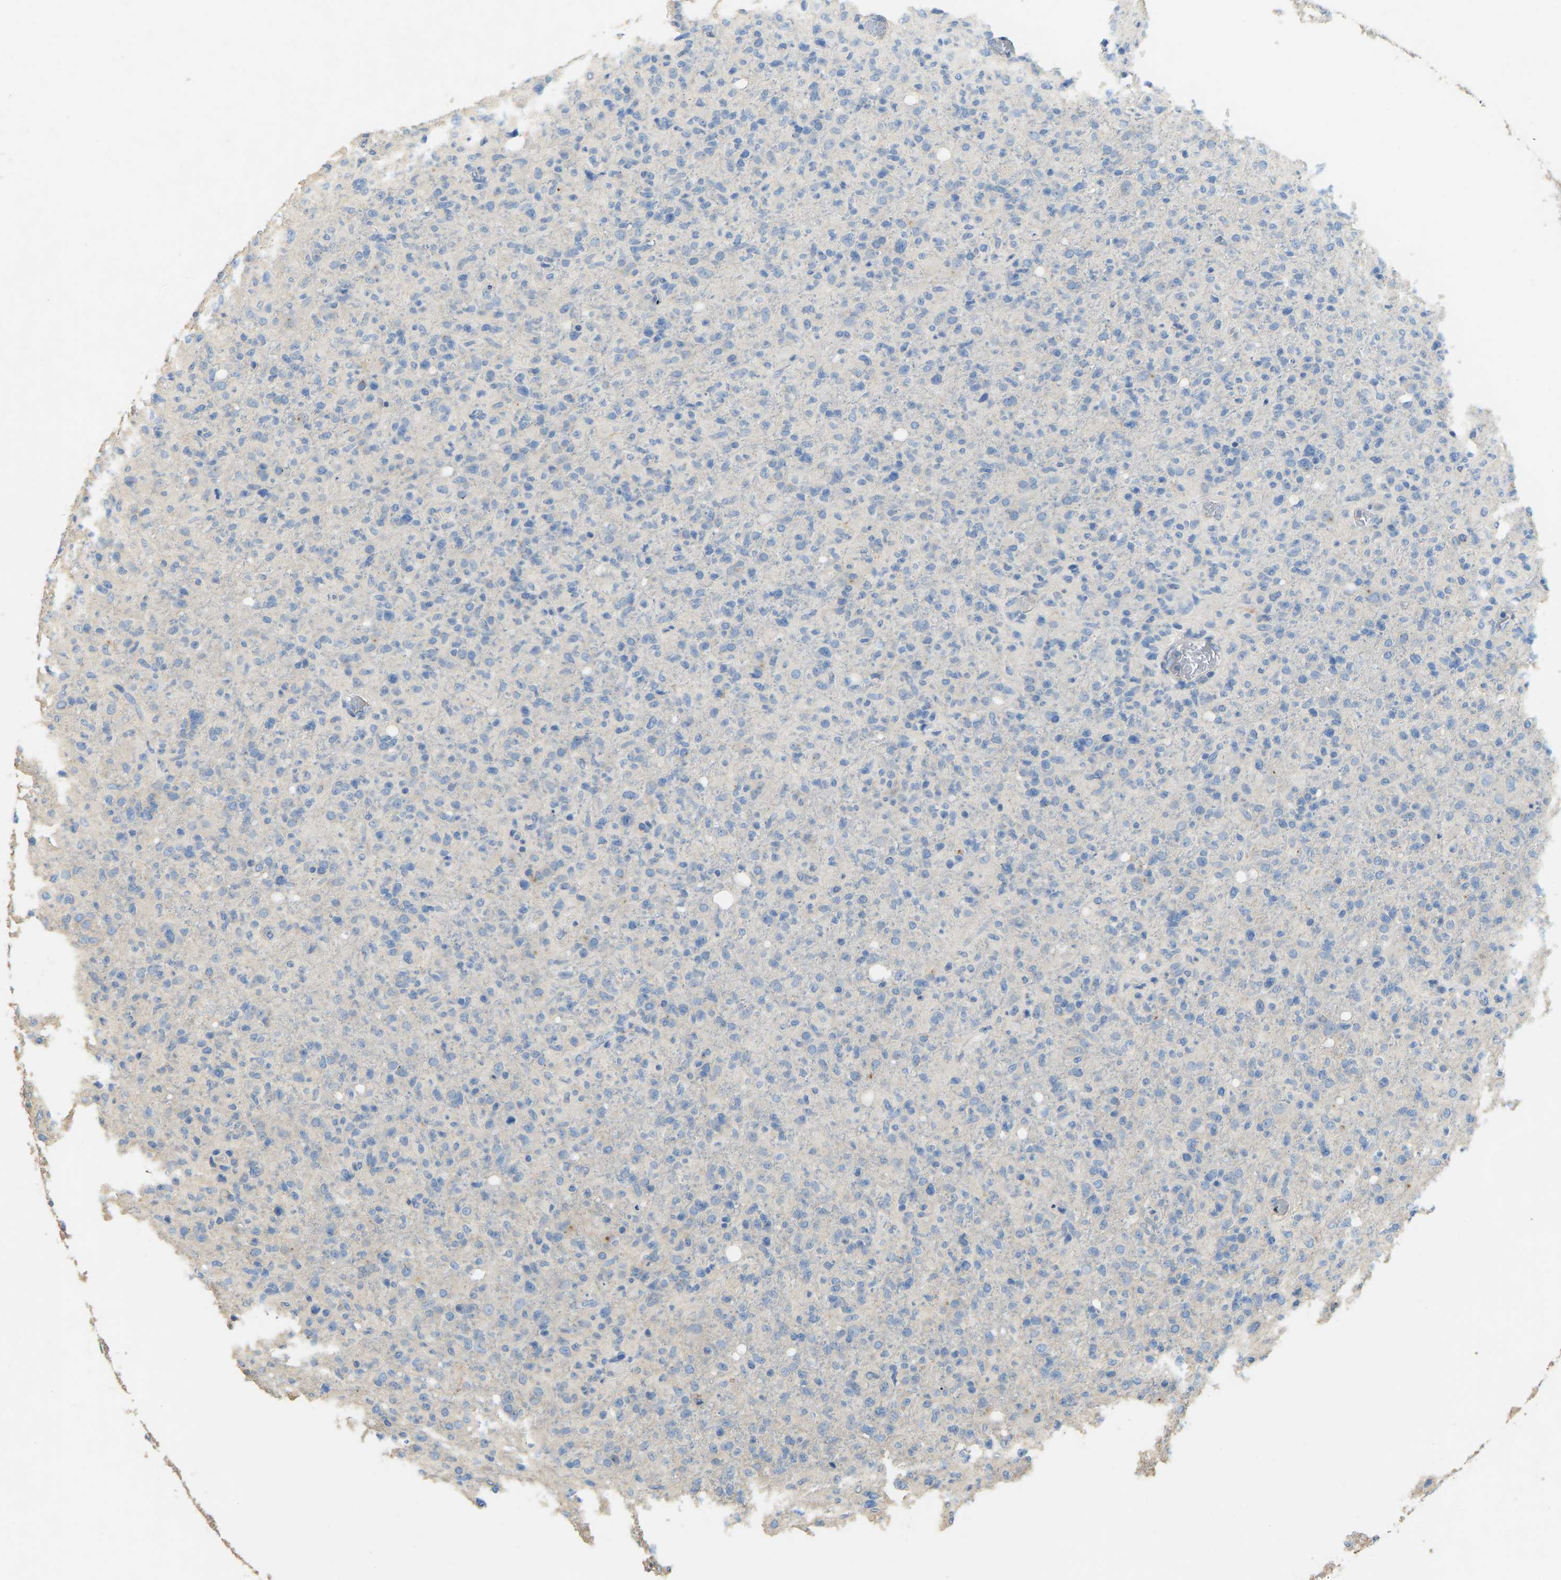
{"staining": {"intensity": "negative", "quantity": "none", "location": "none"}, "tissue": "glioma", "cell_type": "Tumor cells", "image_type": "cancer", "snomed": [{"axis": "morphology", "description": "Glioma, malignant, High grade"}, {"axis": "topography", "description": "Brain"}], "caption": "Tumor cells show no significant expression in glioma.", "gene": "TECTA", "patient": {"sex": "female", "age": 57}}